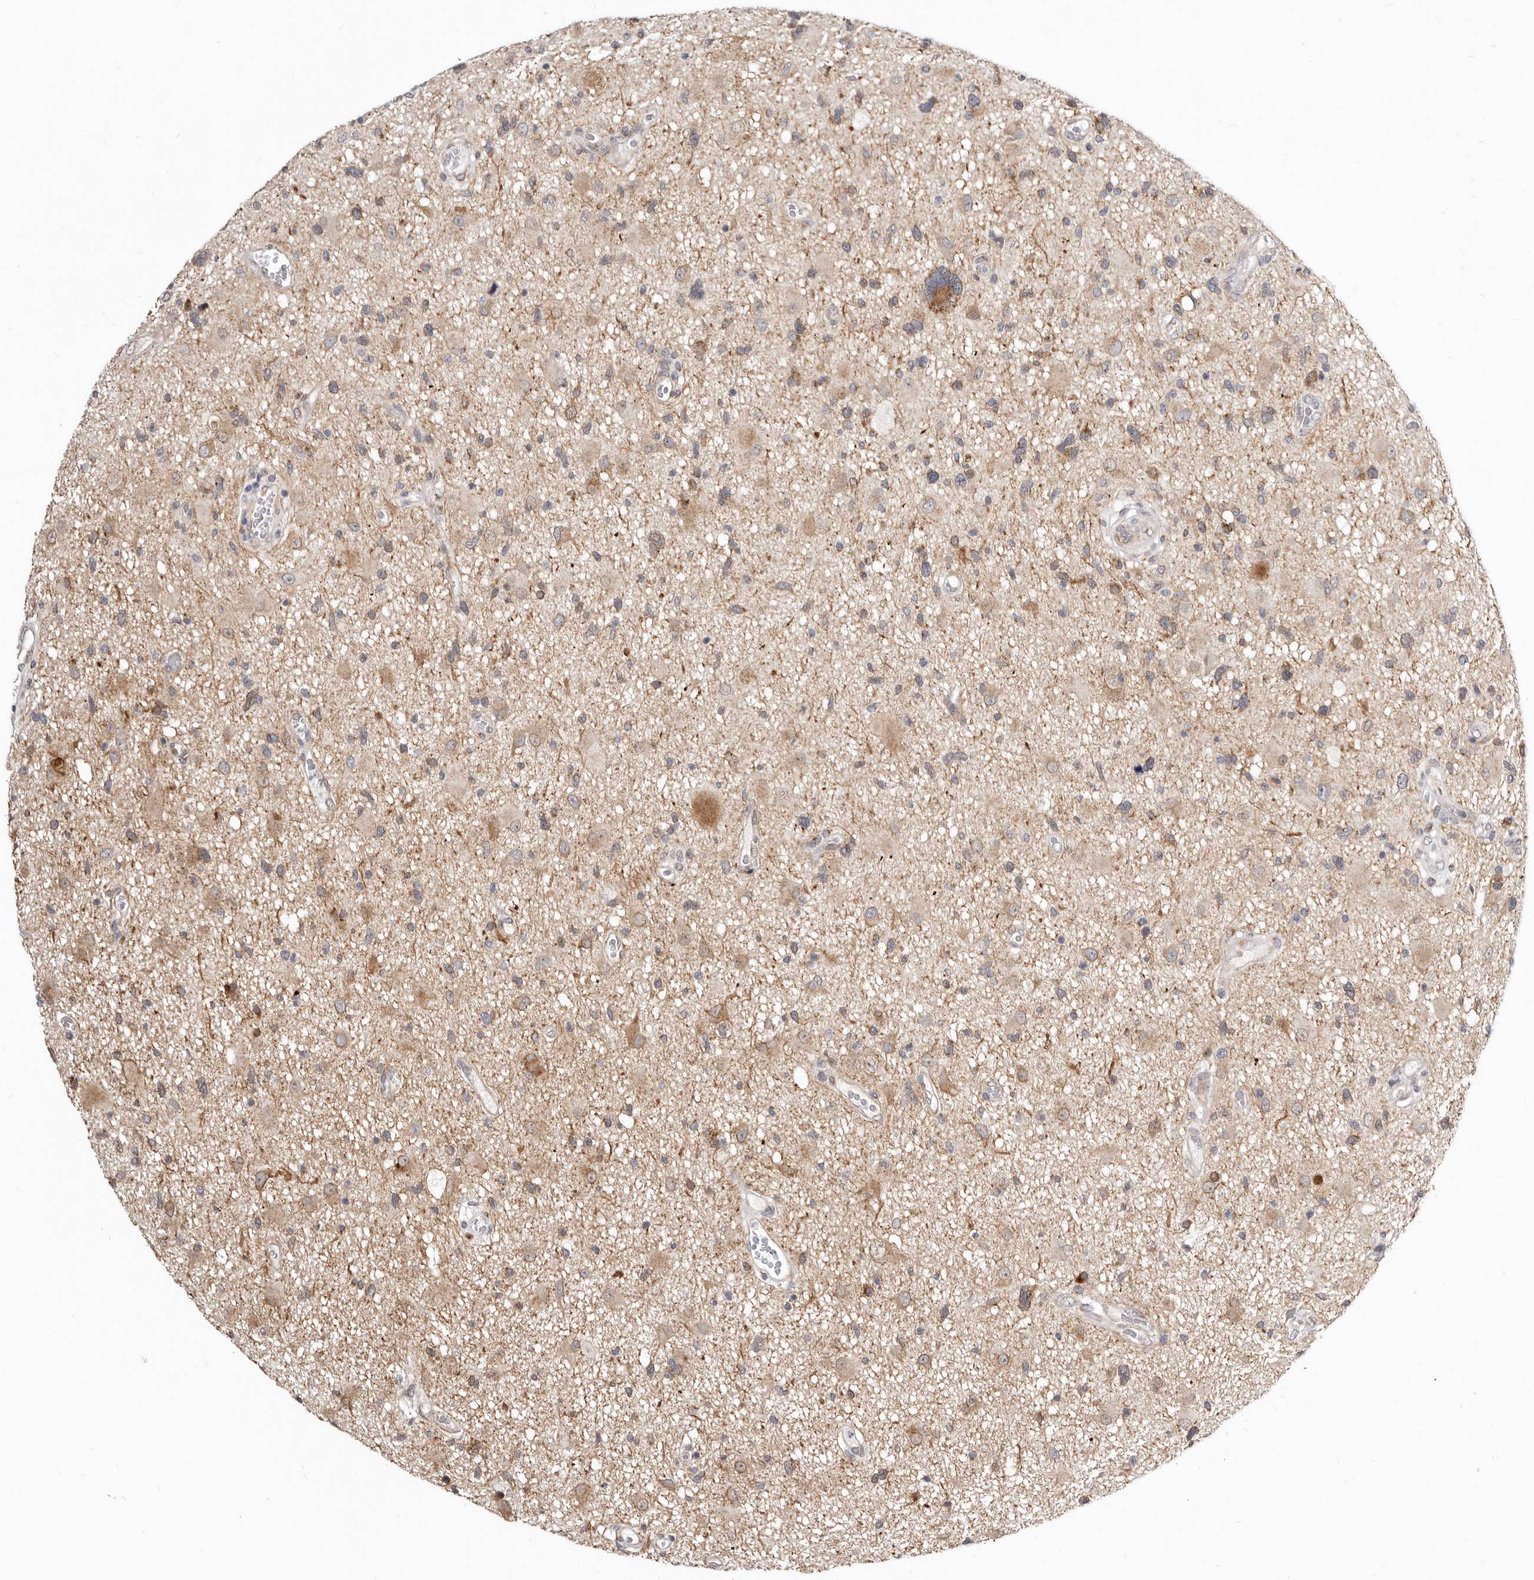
{"staining": {"intensity": "weak", "quantity": "<25%", "location": "cytoplasmic/membranous"}, "tissue": "glioma", "cell_type": "Tumor cells", "image_type": "cancer", "snomed": [{"axis": "morphology", "description": "Glioma, malignant, High grade"}, {"axis": "topography", "description": "Brain"}], "caption": "Malignant glioma (high-grade) was stained to show a protein in brown. There is no significant positivity in tumor cells.", "gene": "KLHL4", "patient": {"sex": "male", "age": 33}}